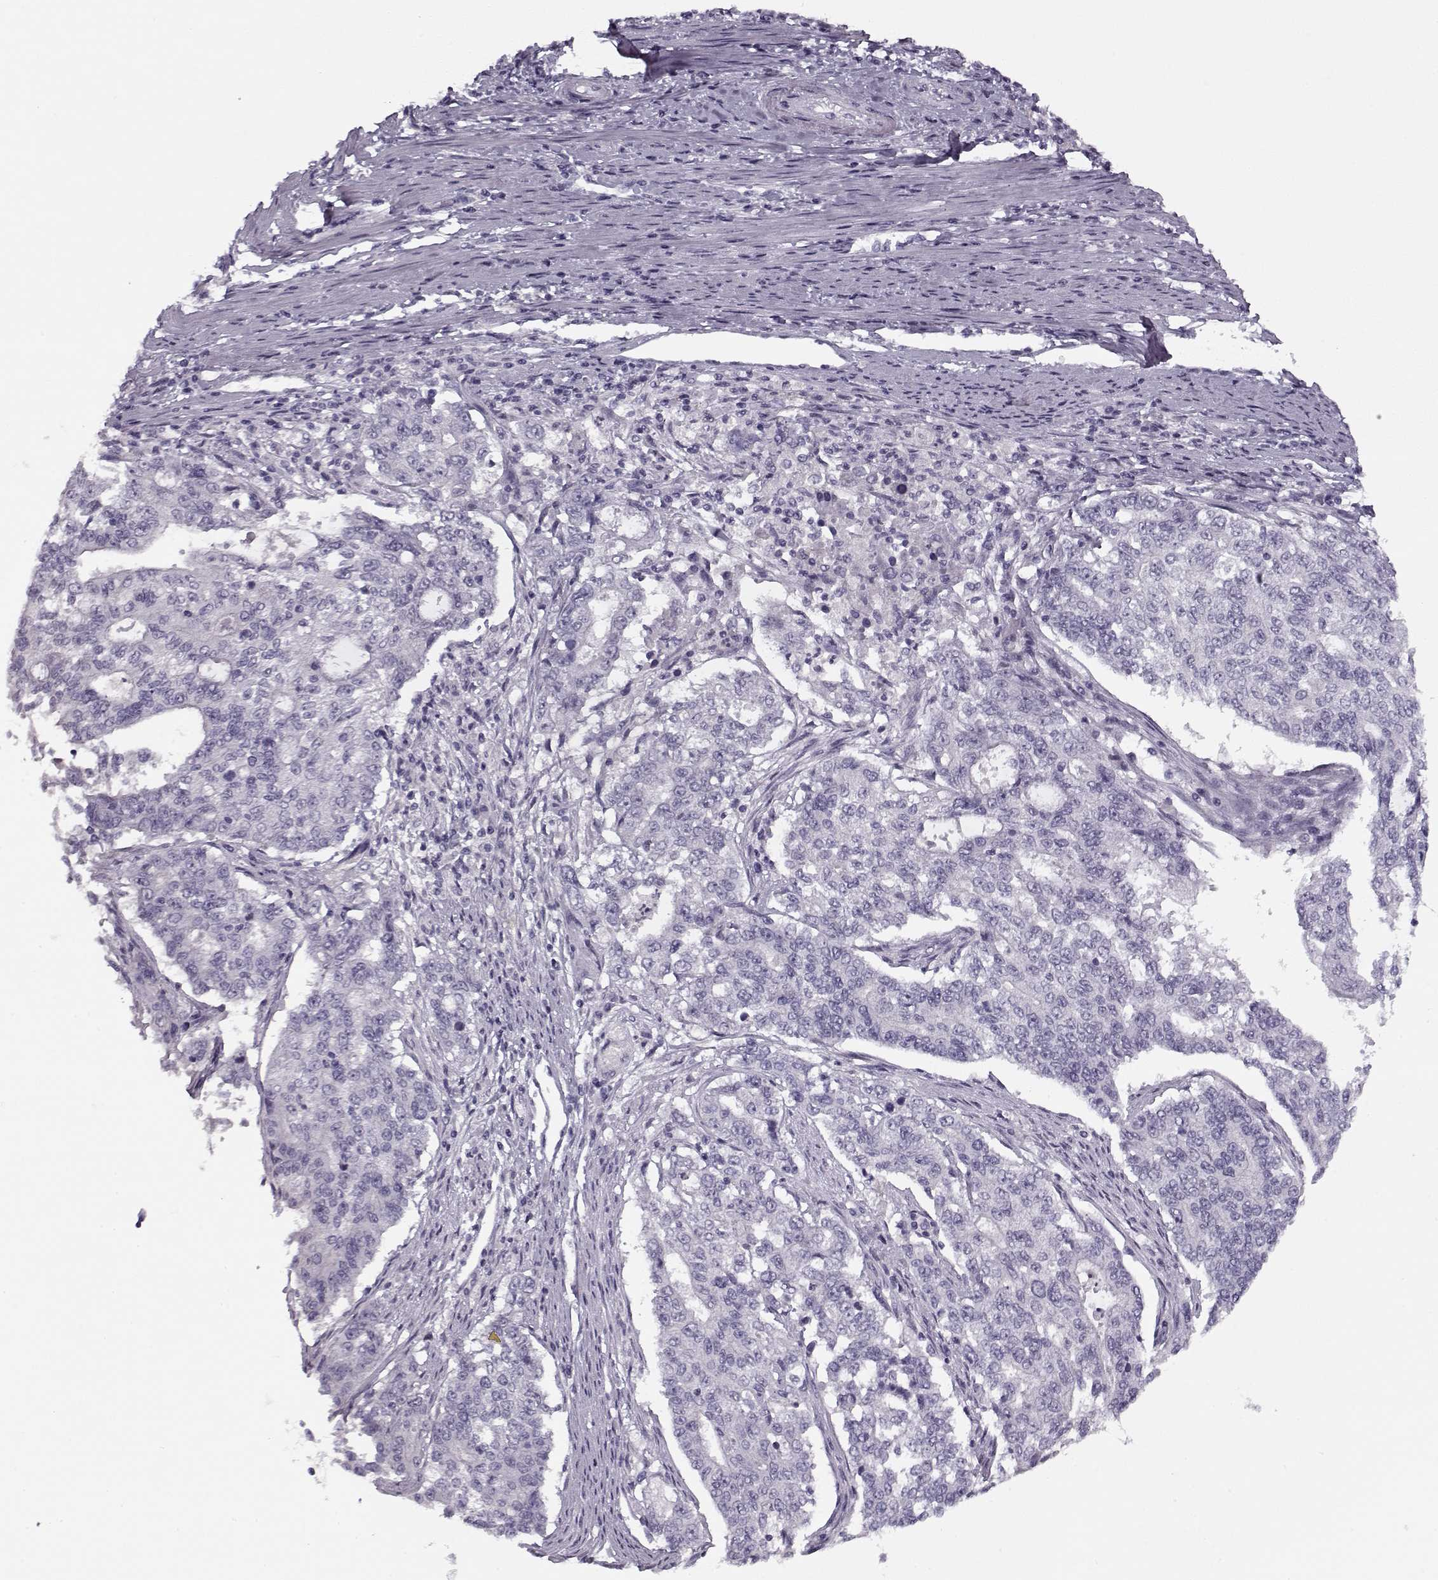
{"staining": {"intensity": "negative", "quantity": "none", "location": "none"}, "tissue": "endometrial cancer", "cell_type": "Tumor cells", "image_type": "cancer", "snomed": [{"axis": "morphology", "description": "Adenocarcinoma, NOS"}, {"axis": "topography", "description": "Uterus"}], "caption": "Immunohistochemical staining of endometrial adenocarcinoma reveals no significant positivity in tumor cells.", "gene": "PNMT", "patient": {"sex": "female", "age": 59}}